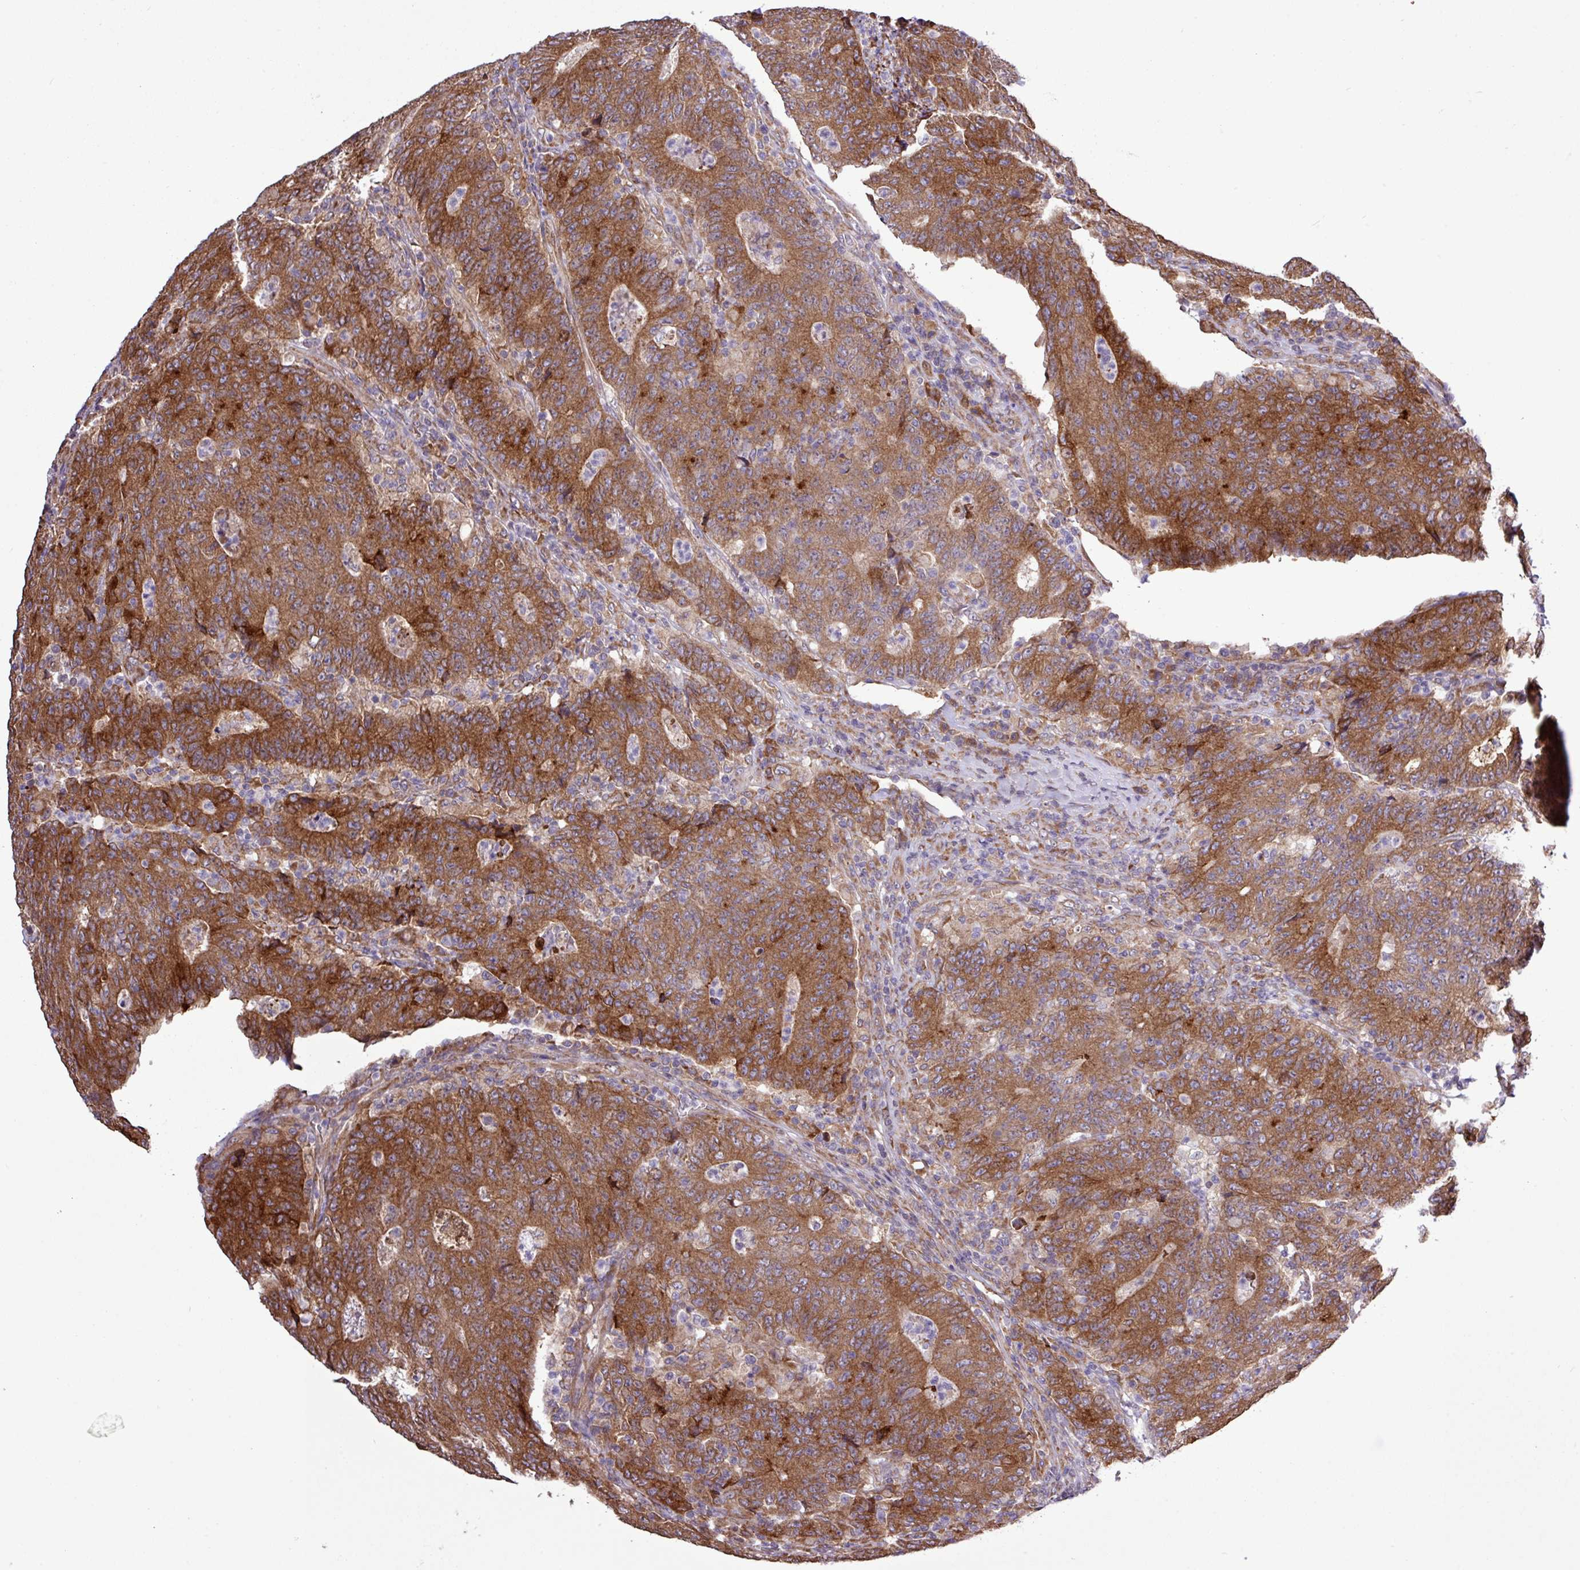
{"staining": {"intensity": "moderate", "quantity": ">75%", "location": "cytoplasmic/membranous"}, "tissue": "colorectal cancer", "cell_type": "Tumor cells", "image_type": "cancer", "snomed": [{"axis": "morphology", "description": "Adenocarcinoma, NOS"}, {"axis": "topography", "description": "Colon"}], "caption": "Brown immunohistochemical staining in human adenocarcinoma (colorectal) displays moderate cytoplasmic/membranous positivity in approximately >75% of tumor cells. (Brightfield microscopy of DAB IHC at high magnification).", "gene": "MEGF6", "patient": {"sex": "female", "age": 75}}